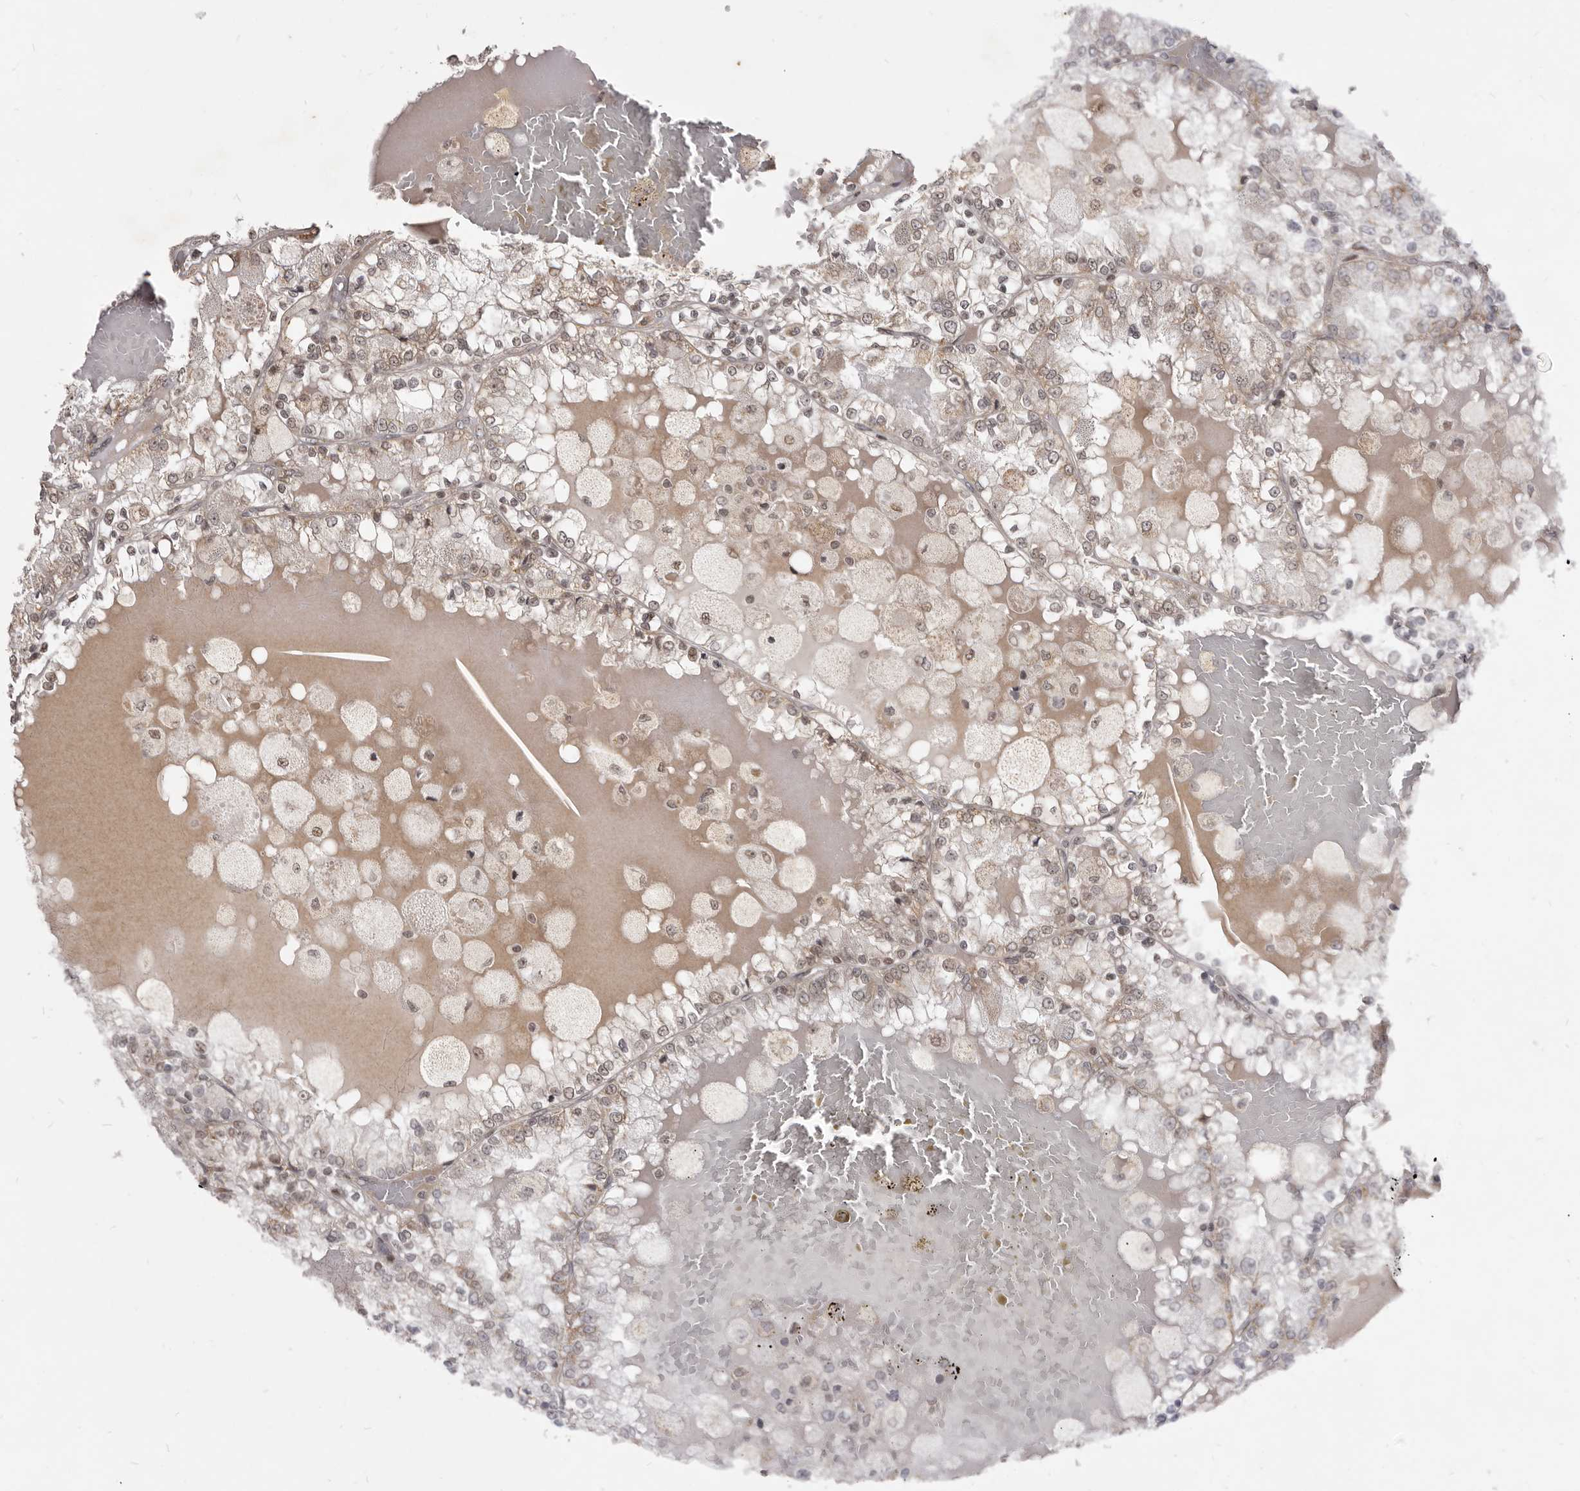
{"staining": {"intensity": "weak", "quantity": "<25%", "location": "cytoplasmic/membranous,nuclear"}, "tissue": "renal cancer", "cell_type": "Tumor cells", "image_type": "cancer", "snomed": [{"axis": "morphology", "description": "Adenocarcinoma, NOS"}, {"axis": "topography", "description": "Kidney"}], "caption": "This is a image of IHC staining of renal adenocarcinoma, which shows no positivity in tumor cells.", "gene": "THUMPD1", "patient": {"sex": "female", "age": 56}}